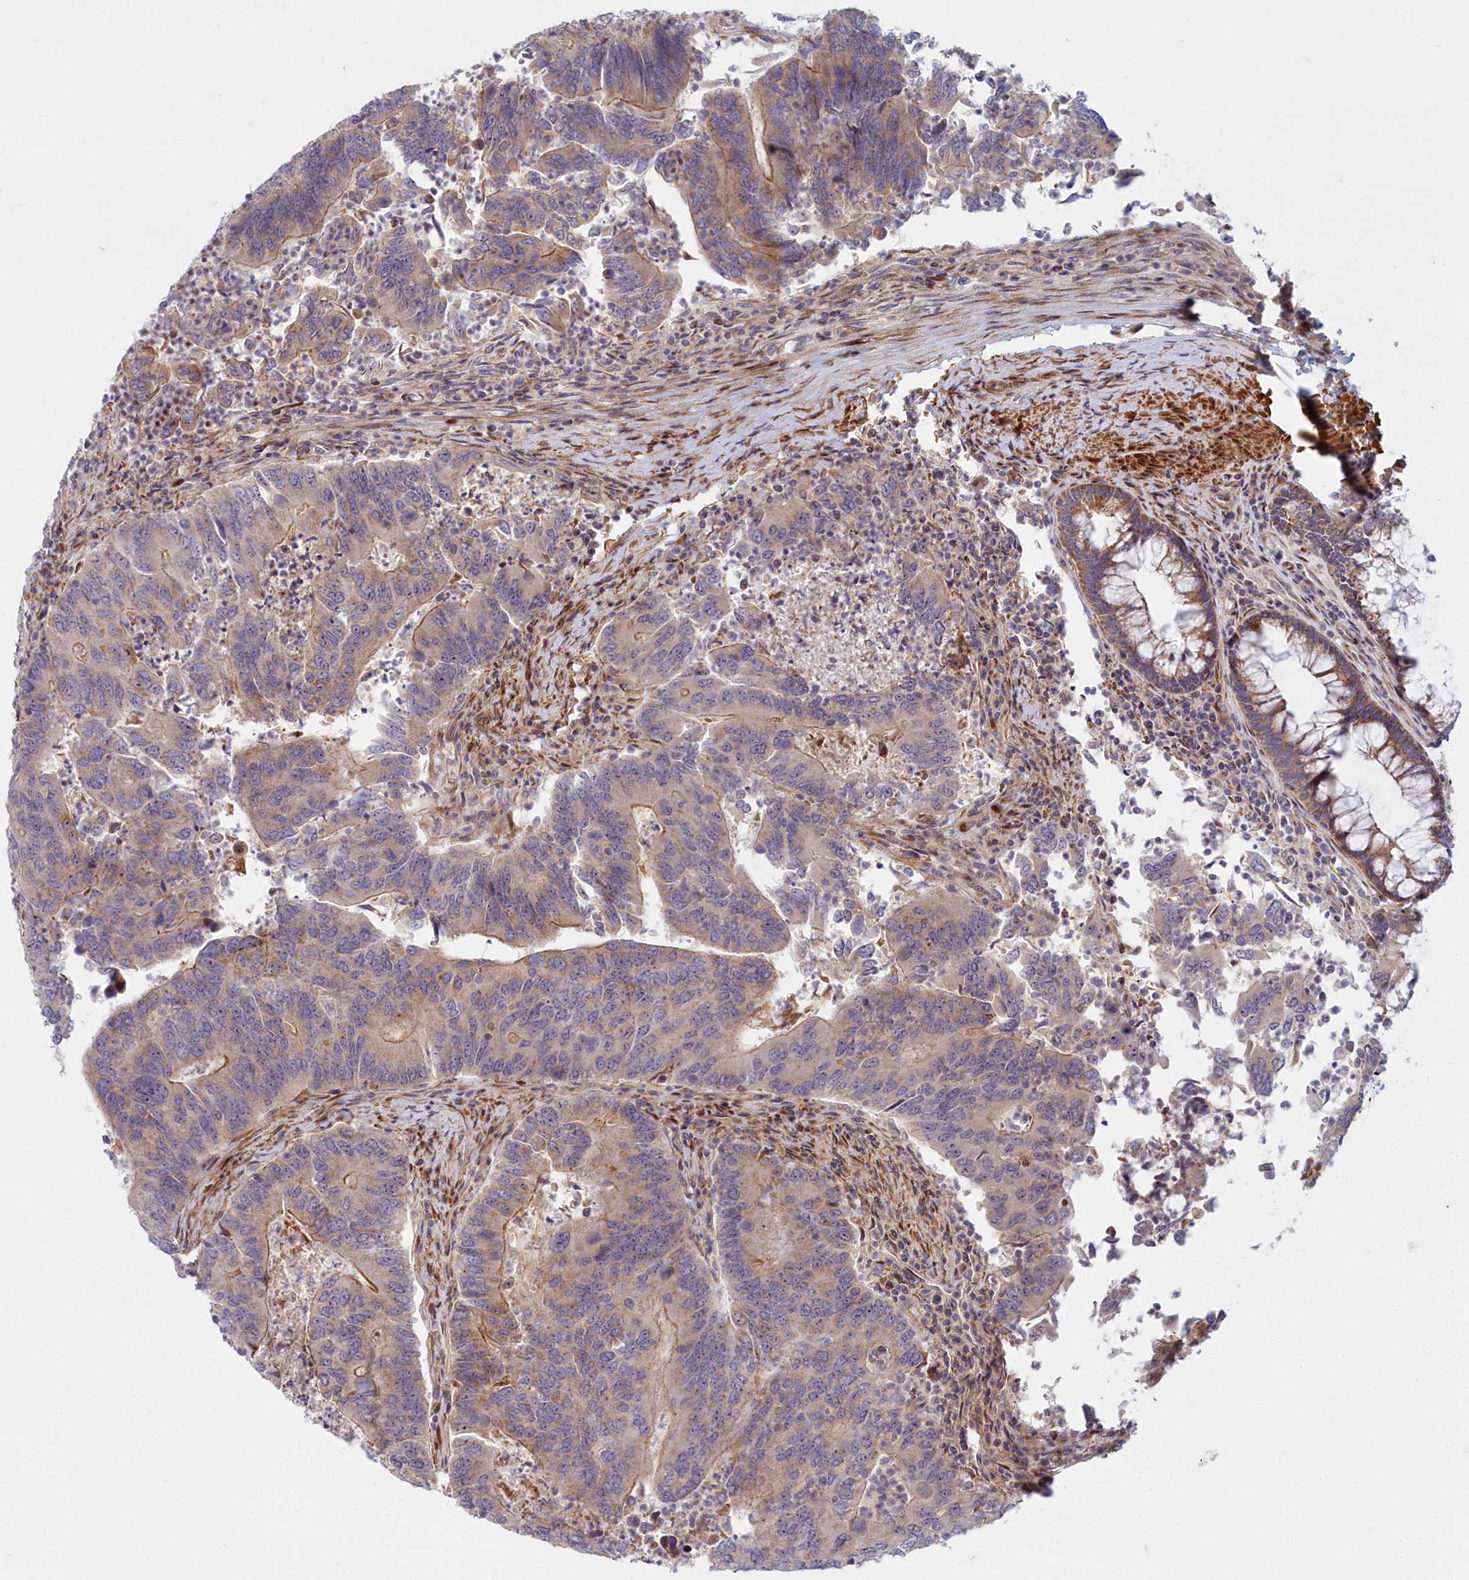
{"staining": {"intensity": "moderate", "quantity": "25%-75%", "location": "cytoplasmic/membranous"}, "tissue": "colorectal cancer", "cell_type": "Tumor cells", "image_type": "cancer", "snomed": [{"axis": "morphology", "description": "Adenocarcinoma, NOS"}, {"axis": "topography", "description": "Colon"}], "caption": "Immunohistochemical staining of adenocarcinoma (colorectal) shows medium levels of moderate cytoplasmic/membranous protein expression in about 25%-75% of tumor cells. (DAB = brown stain, brightfield microscopy at high magnification).", "gene": "C15orf40", "patient": {"sex": "female", "age": 67}}